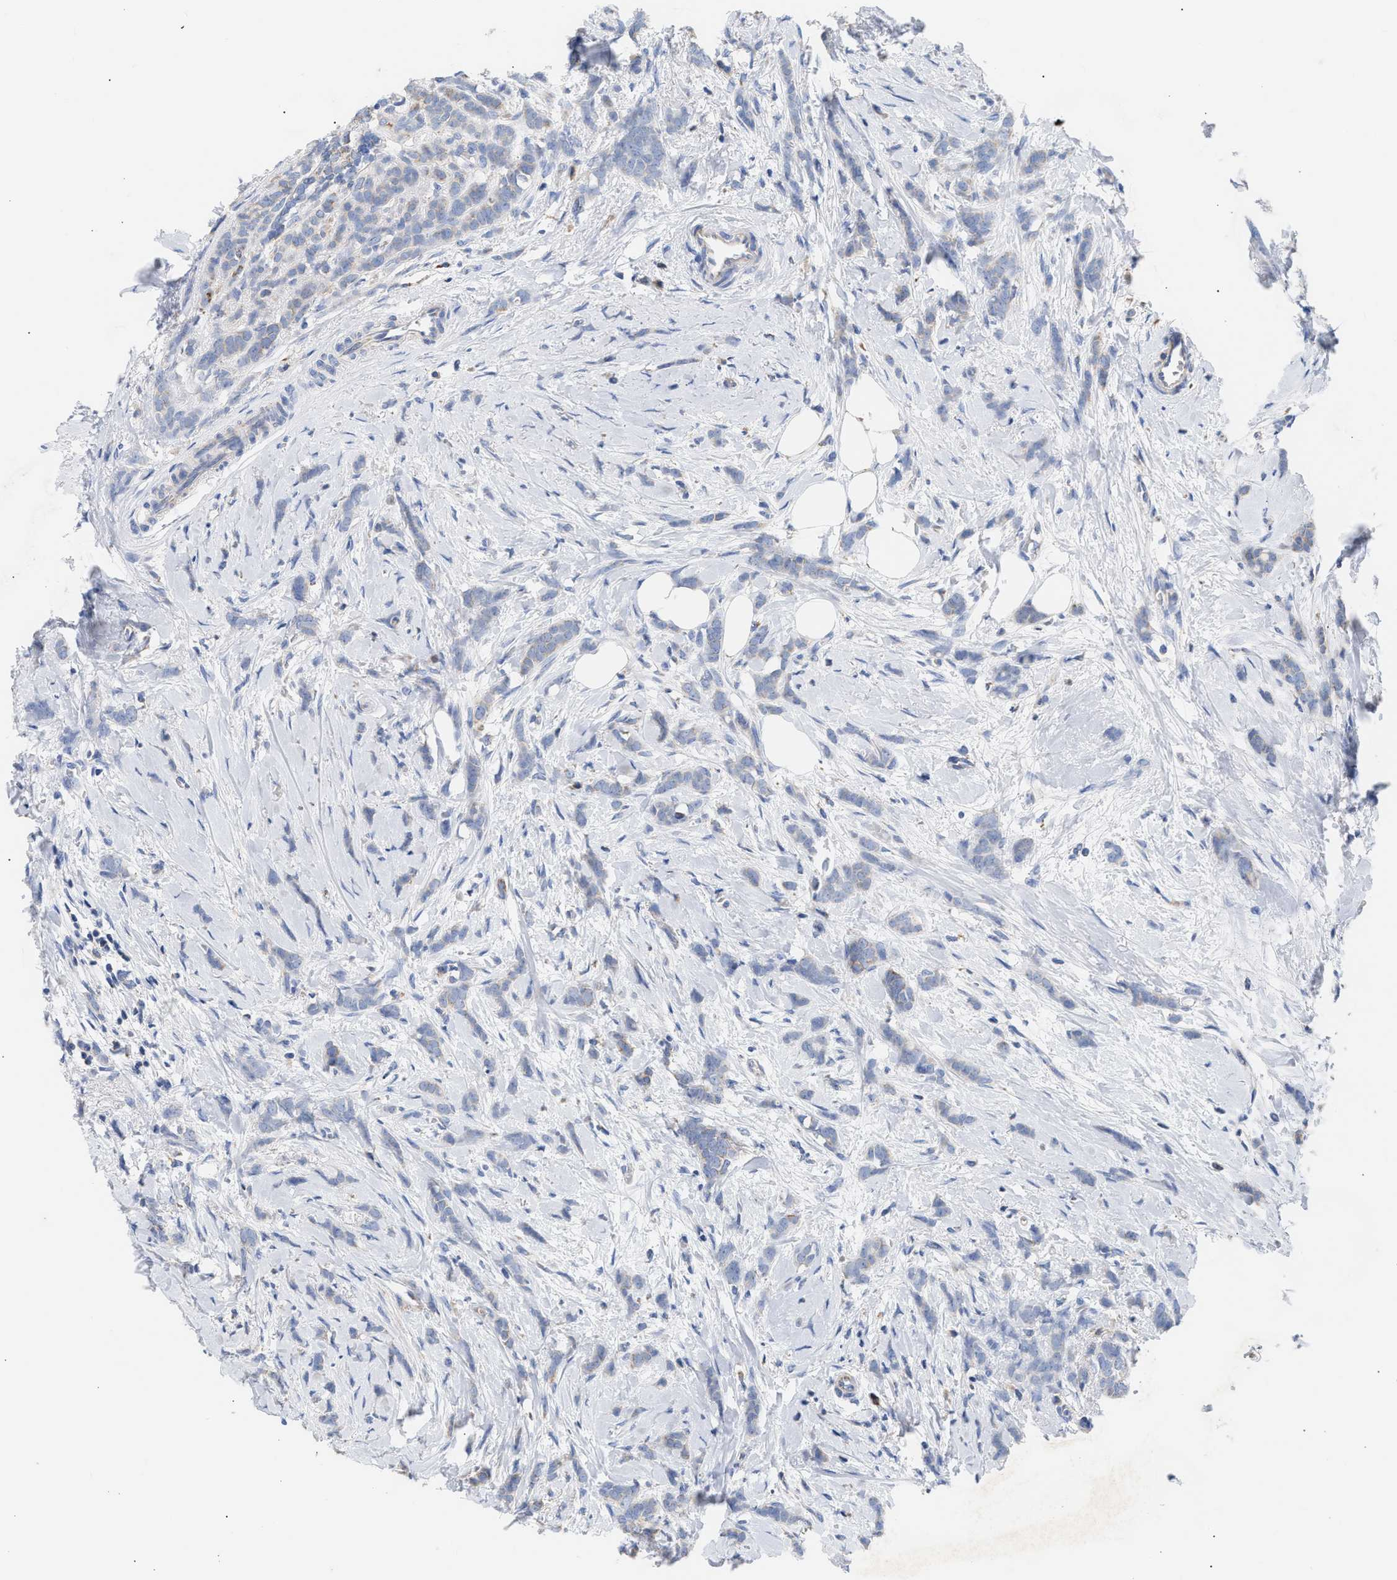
{"staining": {"intensity": "negative", "quantity": "none", "location": "none"}, "tissue": "breast cancer", "cell_type": "Tumor cells", "image_type": "cancer", "snomed": [{"axis": "morphology", "description": "Lobular carcinoma, in situ"}, {"axis": "morphology", "description": "Lobular carcinoma"}, {"axis": "topography", "description": "Breast"}], "caption": "Breast lobular carcinoma in situ was stained to show a protein in brown. There is no significant expression in tumor cells. The staining was performed using DAB (3,3'-diaminobenzidine) to visualize the protein expression in brown, while the nuclei were stained in blue with hematoxylin (Magnification: 20x).", "gene": "ACOT13", "patient": {"sex": "female", "age": 41}}